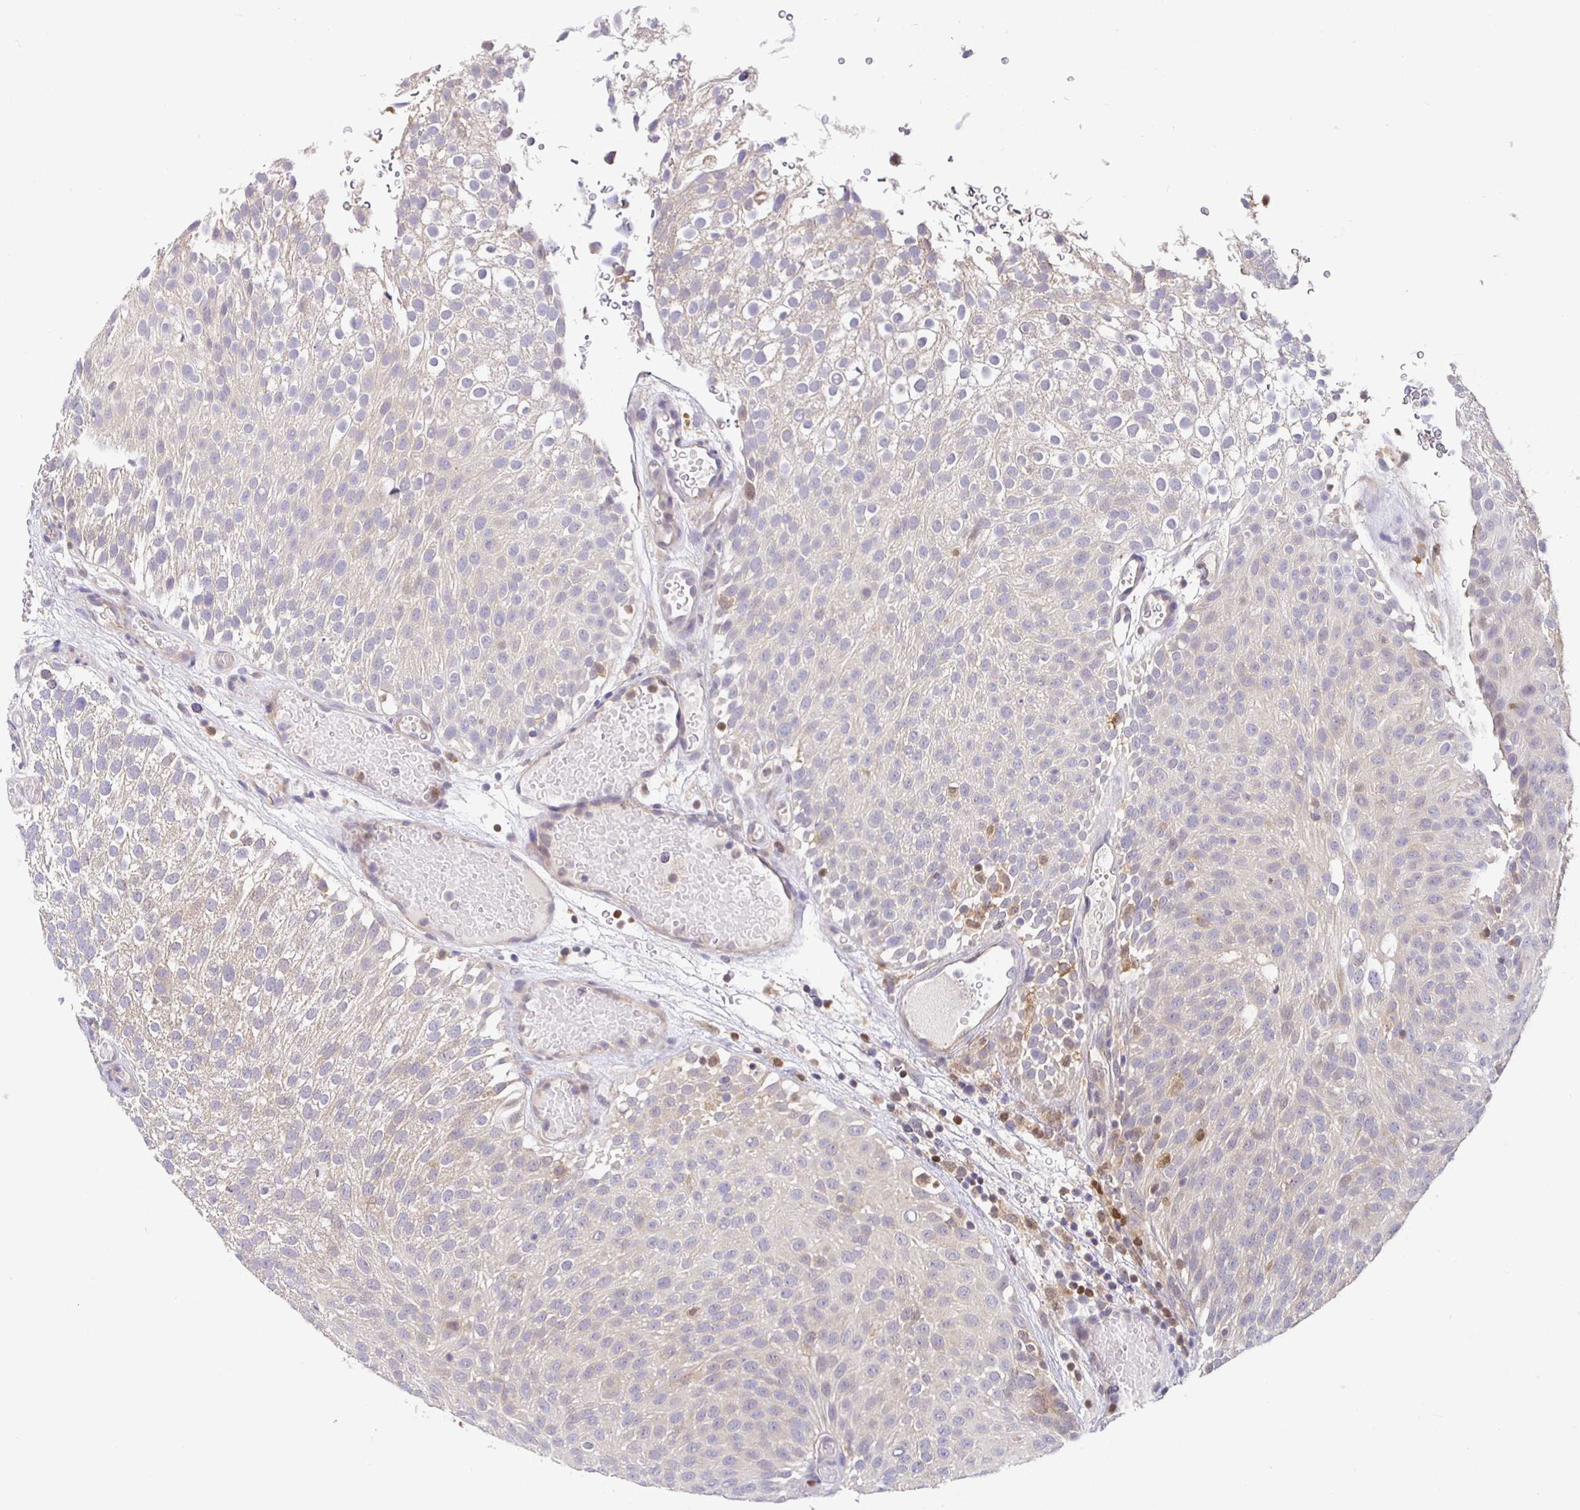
{"staining": {"intensity": "weak", "quantity": "25%-75%", "location": "cytoplasmic/membranous"}, "tissue": "urothelial cancer", "cell_type": "Tumor cells", "image_type": "cancer", "snomed": [{"axis": "morphology", "description": "Urothelial carcinoma, Low grade"}, {"axis": "topography", "description": "Urinary bladder"}], "caption": "Immunohistochemical staining of human low-grade urothelial carcinoma shows weak cytoplasmic/membranous protein staining in about 25%-75% of tumor cells. (Brightfield microscopy of DAB IHC at high magnification).", "gene": "SATB1", "patient": {"sex": "male", "age": 78}}